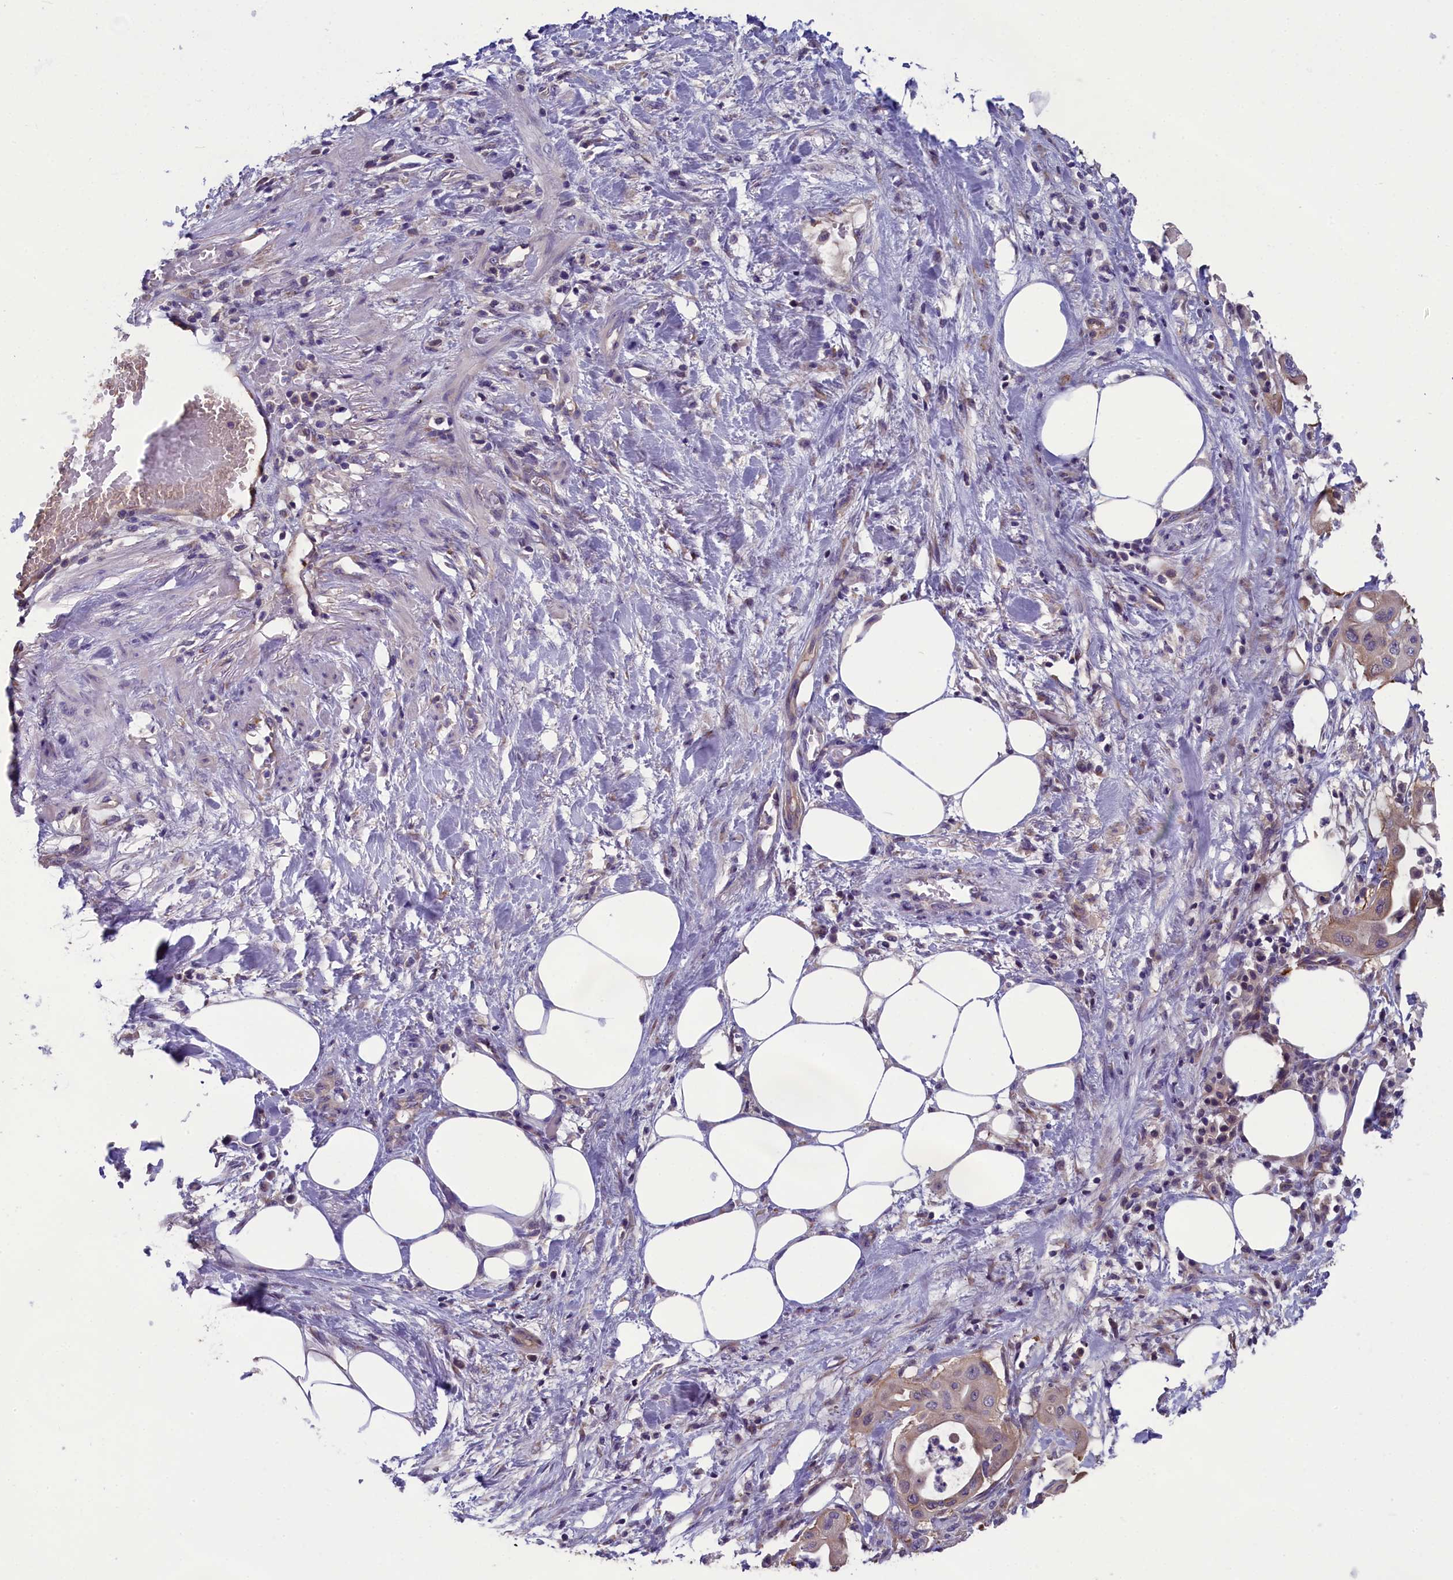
{"staining": {"intensity": "weak", "quantity": "<25%", "location": "cytoplasmic/membranous"}, "tissue": "pancreatic cancer", "cell_type": "Tumor cells", "image_type": "cancer", "snomed": [{"axis": "morphology", "description": "Adenocarcinoma, NOS"}, {"axis": "topography", "description": "Pancreas"}], "caption": "Immunohistochemistry (IHC) micrograph of human pancreatic cancer stained for a protein (brown), which displays no positivity in tumor cells.", "gene": "ABCC8", "patient": {"sex": "male", "age": 68}}